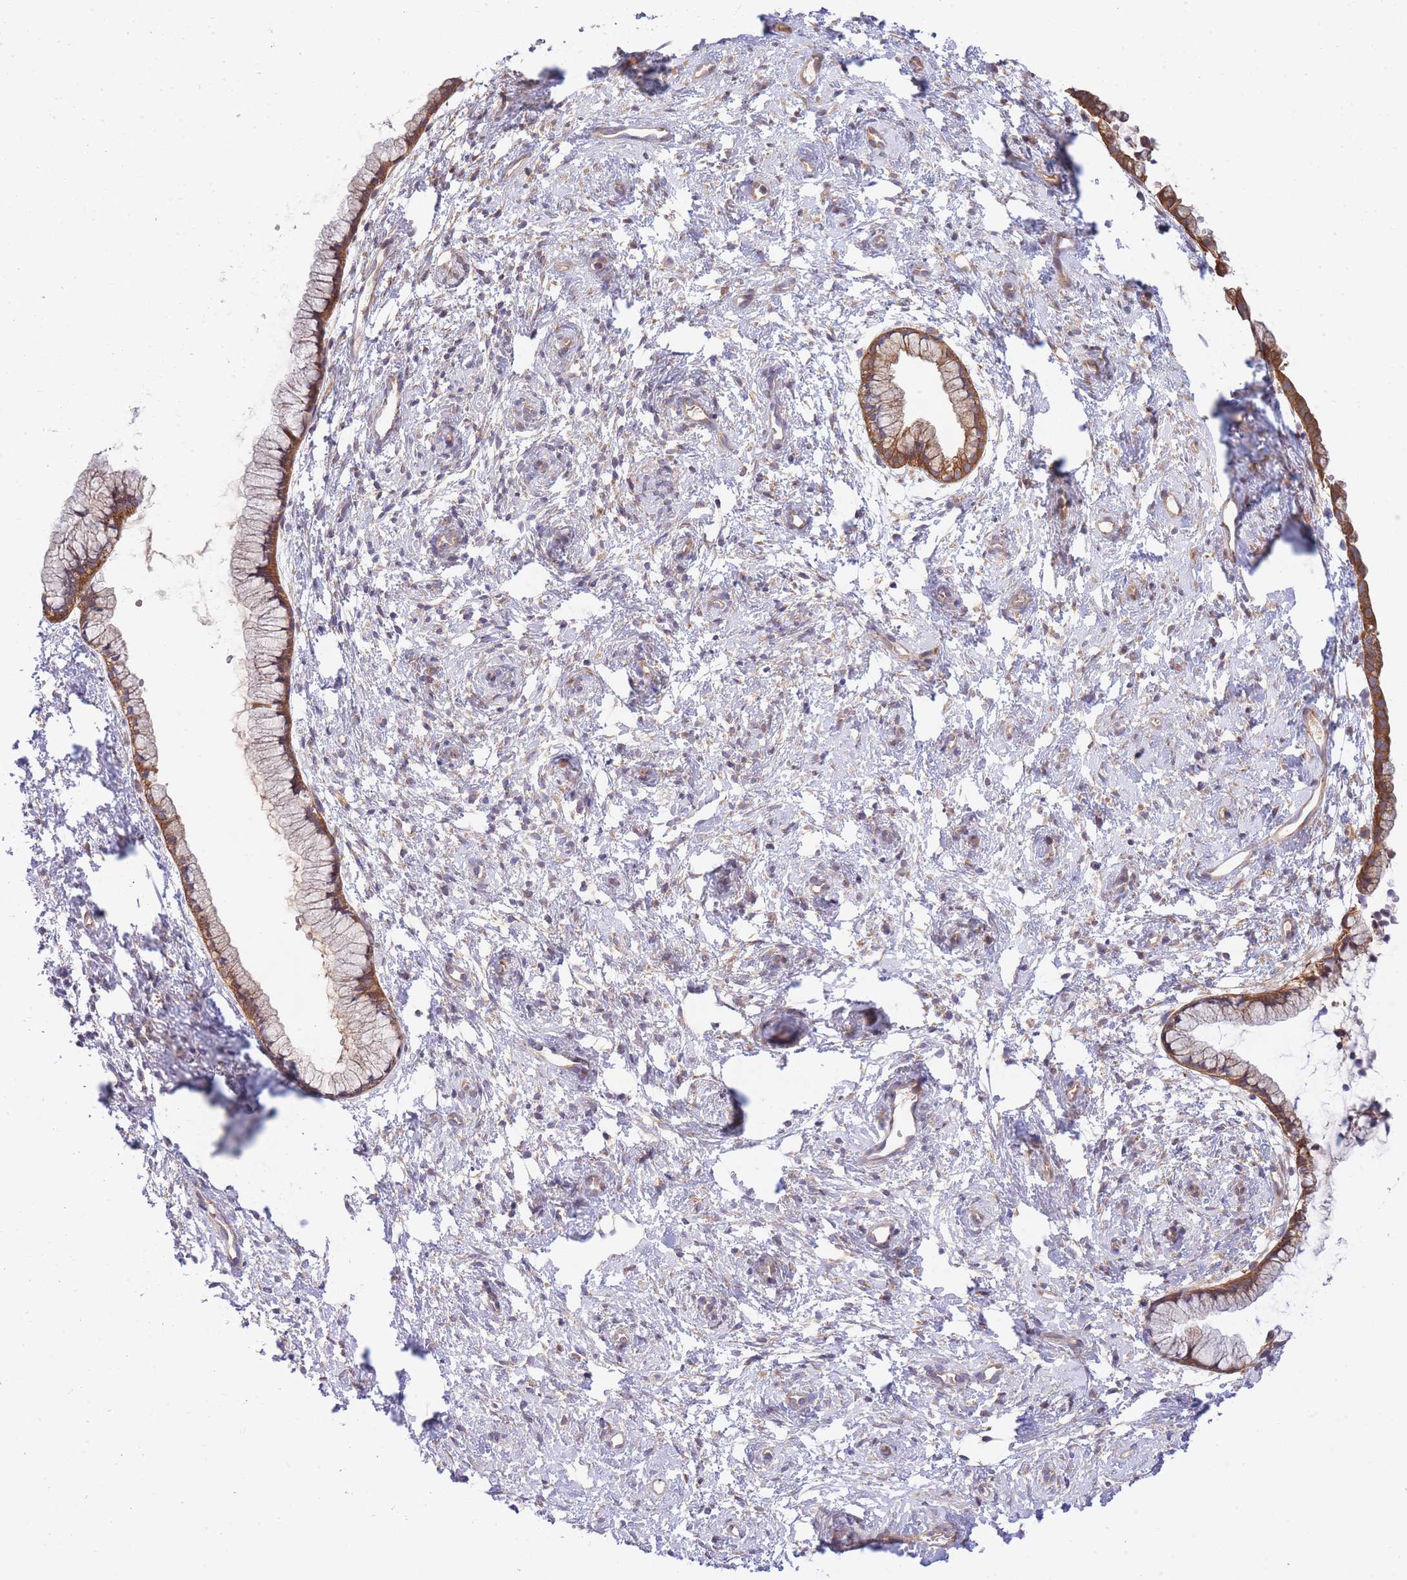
{"staining": {"intensity": "moderate", "quantity": "25%-75%", "location": "cytoplasmic/membranous"}, "tissue": "cervix", "cell_type": "Glandular cells", "image_type": "normal", "snomed": [{"axis": "morphology", "description": "Normal tissue, NOS"}, {"axis": "topography", "description": "Cervix"}], "caption": "Cervix stained with DAB immunohistochemistry exhibits medium levels of moderate cytoplasmic/membranous expression in approximately 25%-75% of glandular cells. (IHC, brightfield microscopy, high magnification).", "gene": "EIF2B2", "patient": {"sex": "female", "age": 57}}